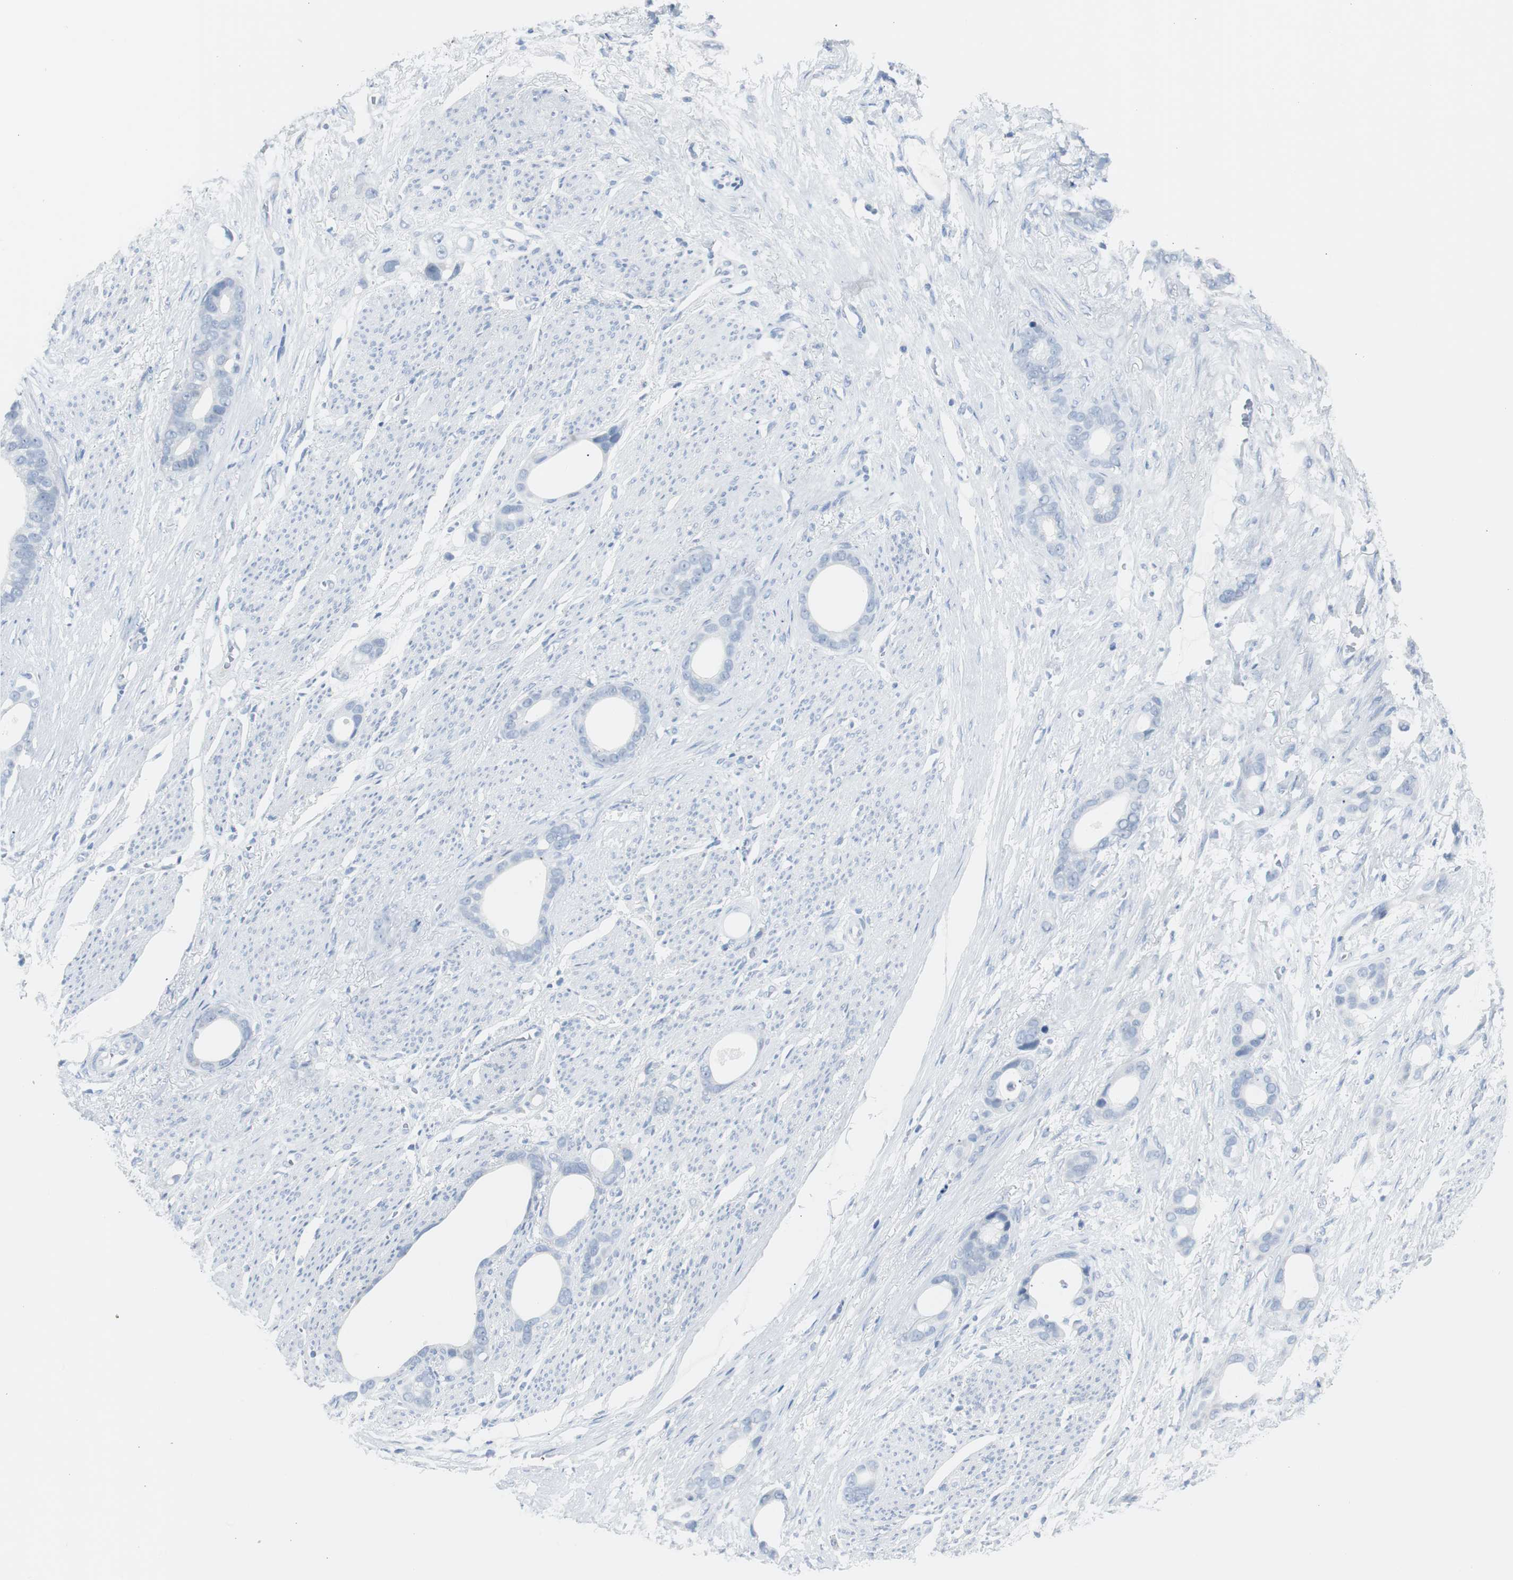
{"staining": {"intensity": "negative", "quantity": "none", "location": "none"}, "tissue": "stomach cancer", "cell_type": "Tumor cells", "image_type": "cancer", "snomed": [{"axis": "morphology", "description": "Adenocarcinoma, NOS"}, {"axis": "topography", "description": "Stomach"}], "caption": "Immunohistochemical staining of human stomach adenocarcinoma shows no significant staining in tumor cells. Nuclei are stained in blue.", "gene": "S100A7", "patient": {"sex": "female", "age": 75}}